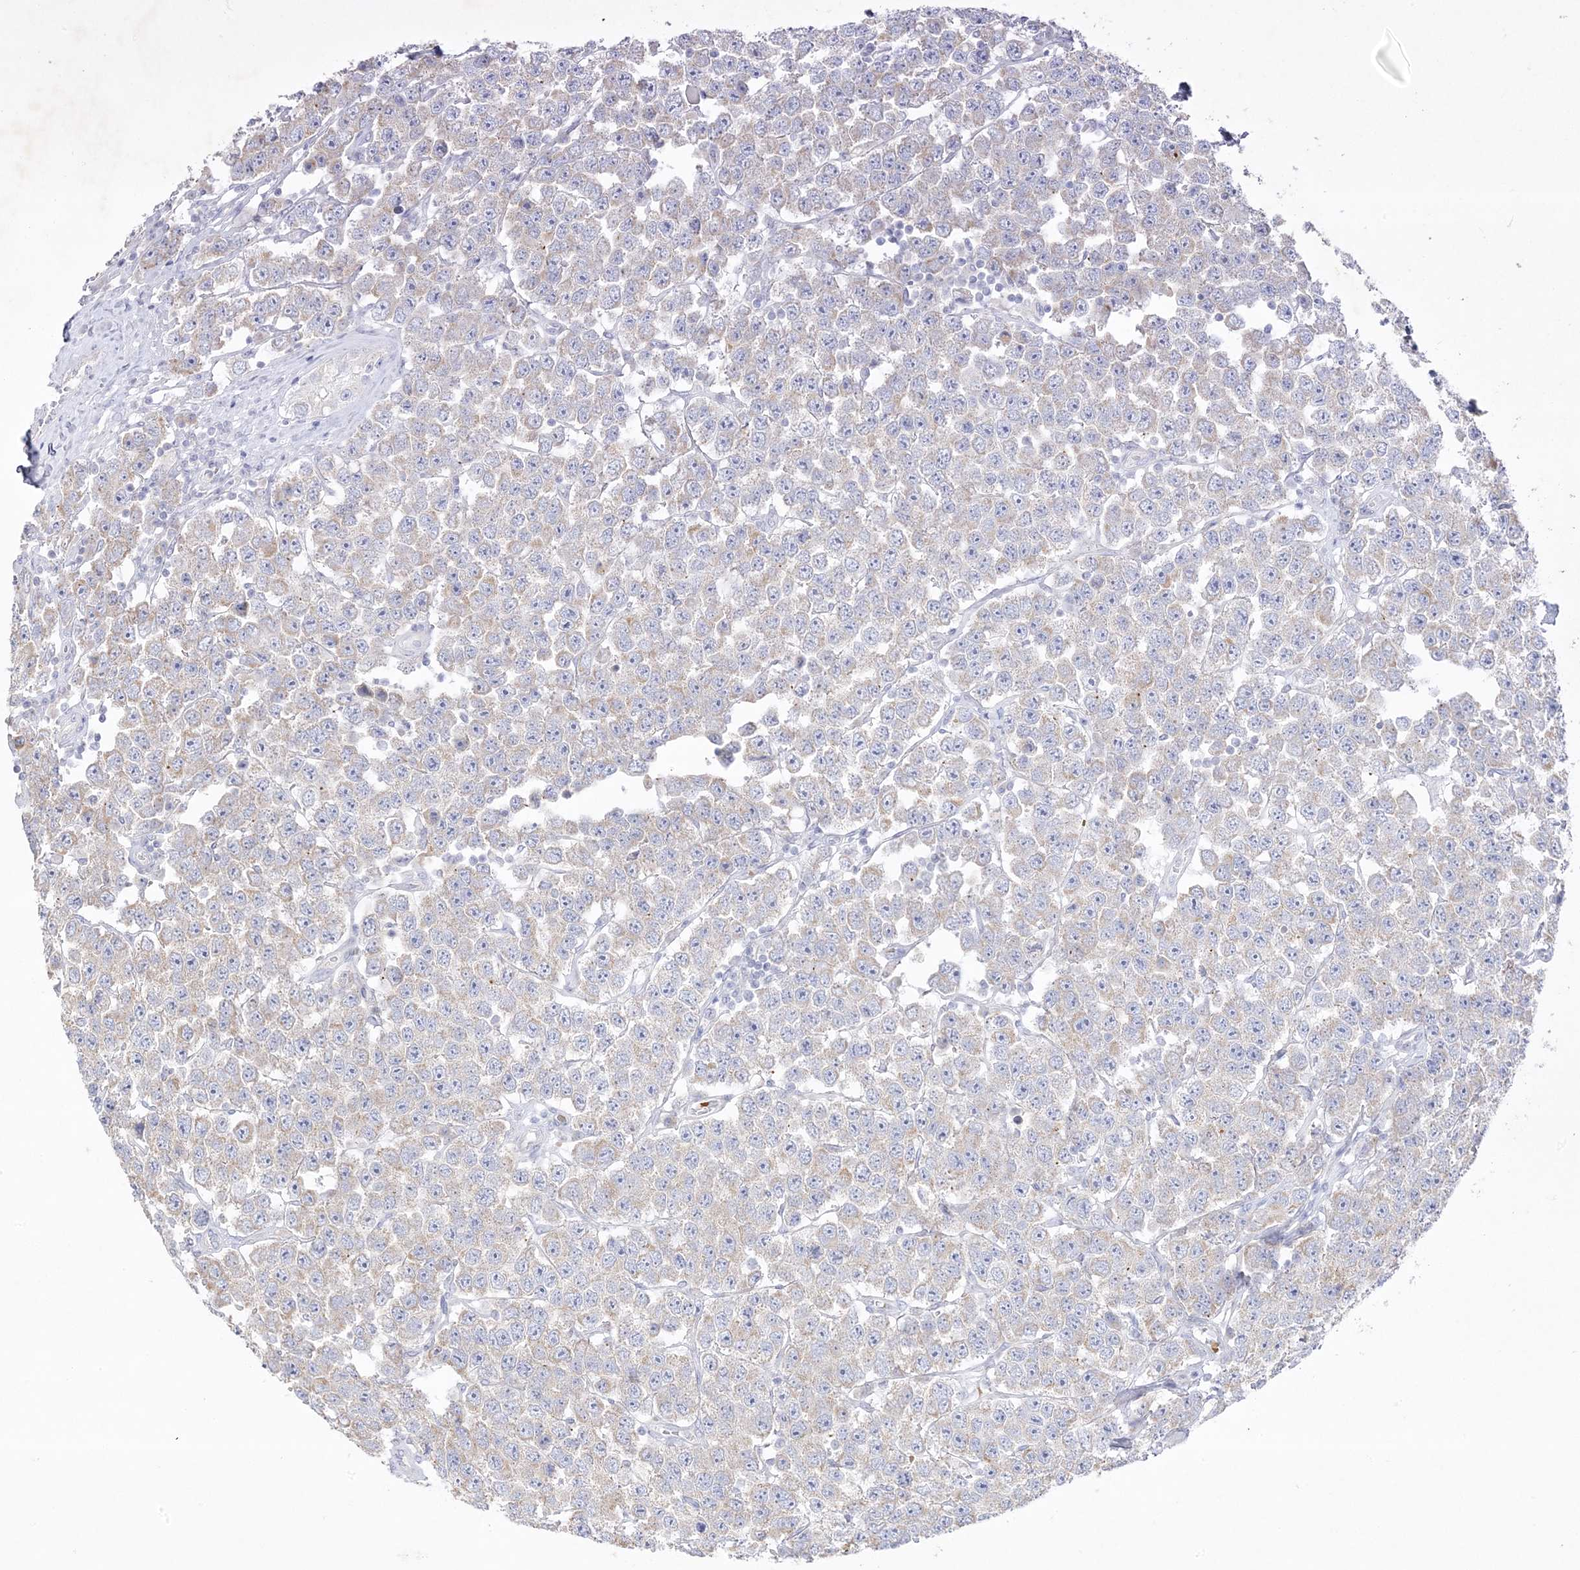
{"staining": {"intensity": "weak", "quantity": "25%-75%", "location": "cytoplasmic/membranous"}, "tissue": "testis cancer", "cell_type": "Tumor cells", "image_type": "cancer", "snomed": [{"axis": "morphology", "description": "Seminoma, NOS"}, {"axis": "topography", "description": "Testis"}], "caption": "Immunohistochemical staining of testis cancer (seminoma) reveals weak cytoplasmic/membranous protein expression in about 25%-75% of tumor cells.", "gene": "TRANK1", "patient": {"sex": "male", "age": 28}}